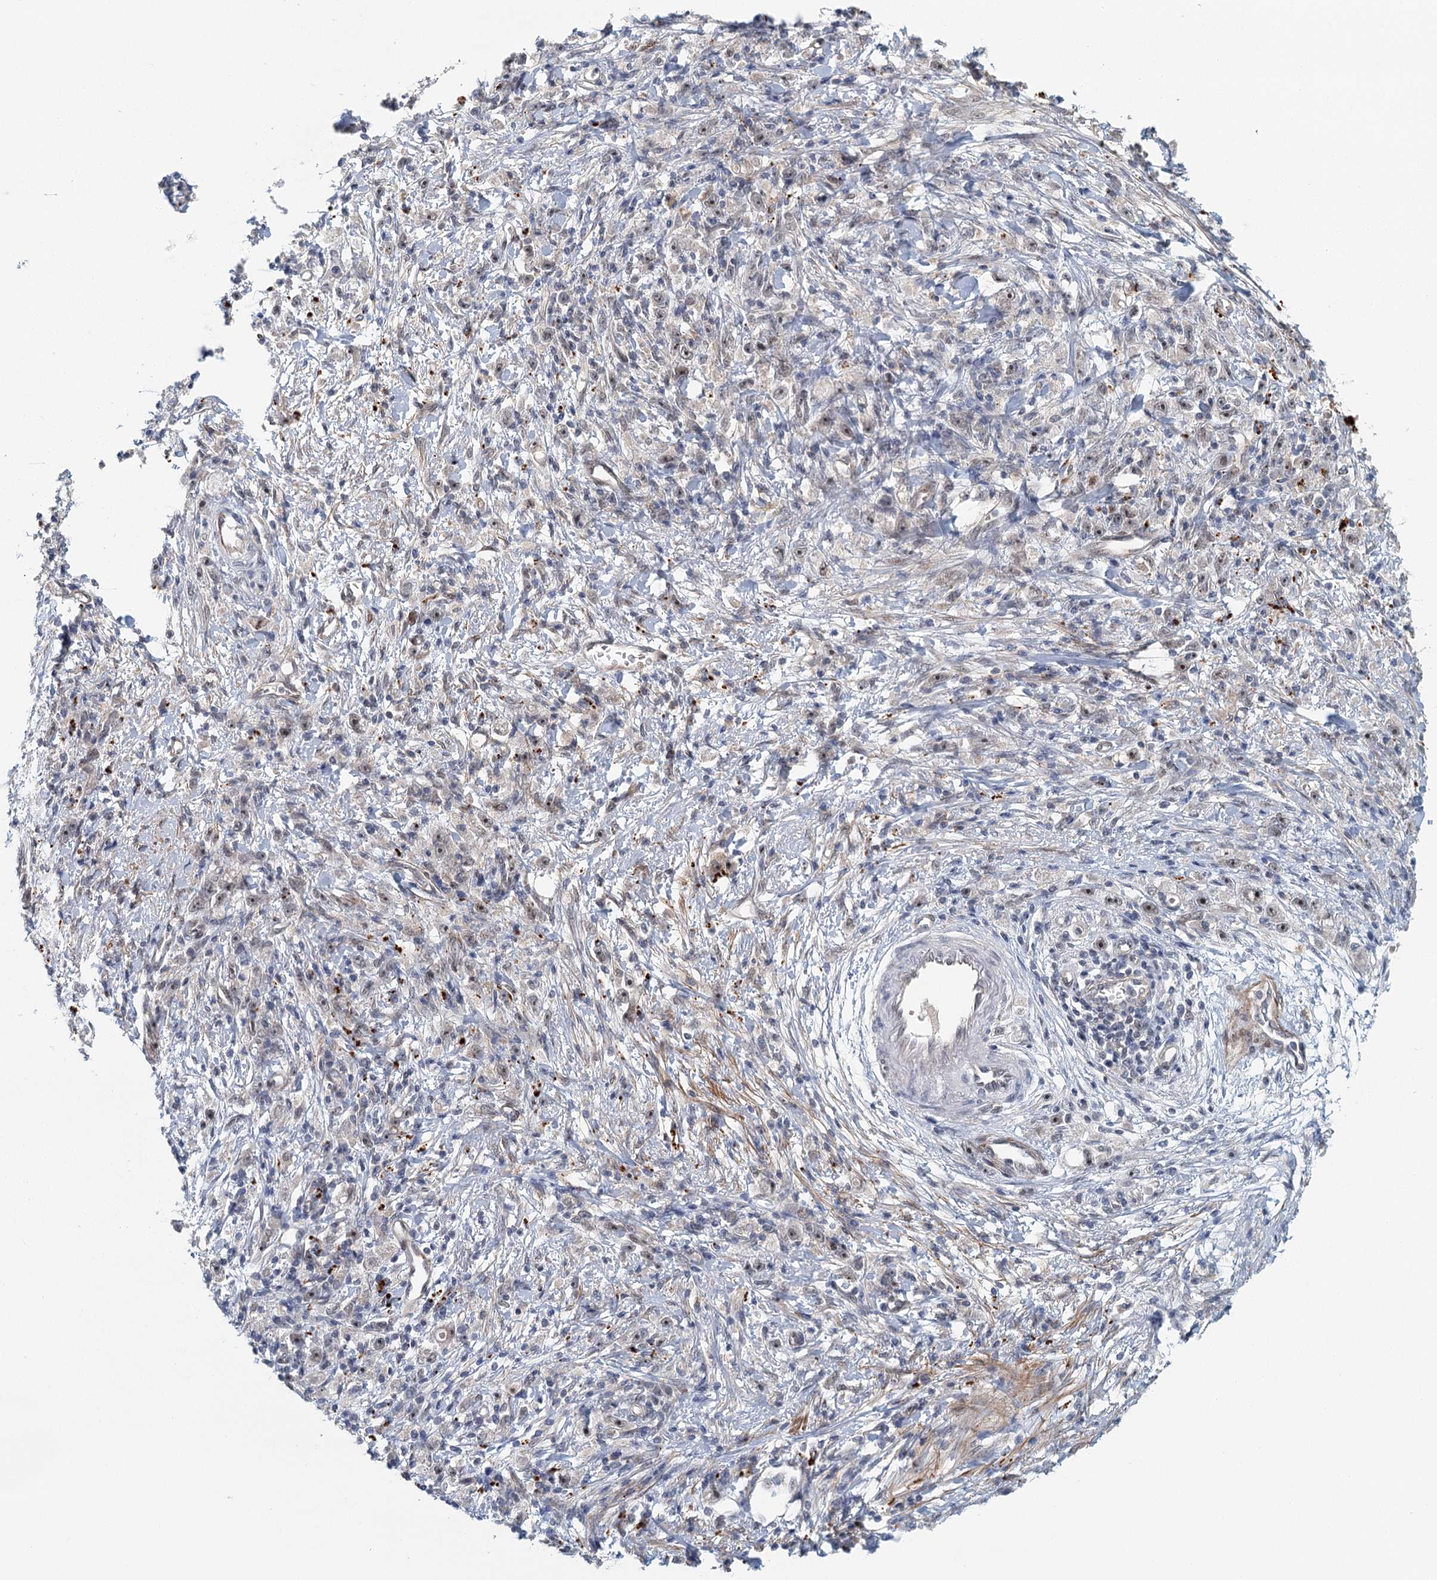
{"staining": {"intensity": "negative", "quantity": "none", "location": "none"}, "tissue": "stomach cancer", "cell_type": "Tumor cells", "image_type": "cancer", "snomed": [{"axis": "morphology", "description": "Adenocarcinoma, NOS"}, {"axis": "topography", "description": "Stomach"}], "caption": "IHC of stomach cancer (adenocarcinoma) reveals no positivity in tumor cells. The staining was performed using DAB to visualize the protein expression in brown, while the nuclei were stained in blue with hematoxylin (Magnification: 20x).", "gene": "TAS2R42", "patient": {"sex": "female", "age": 59}}